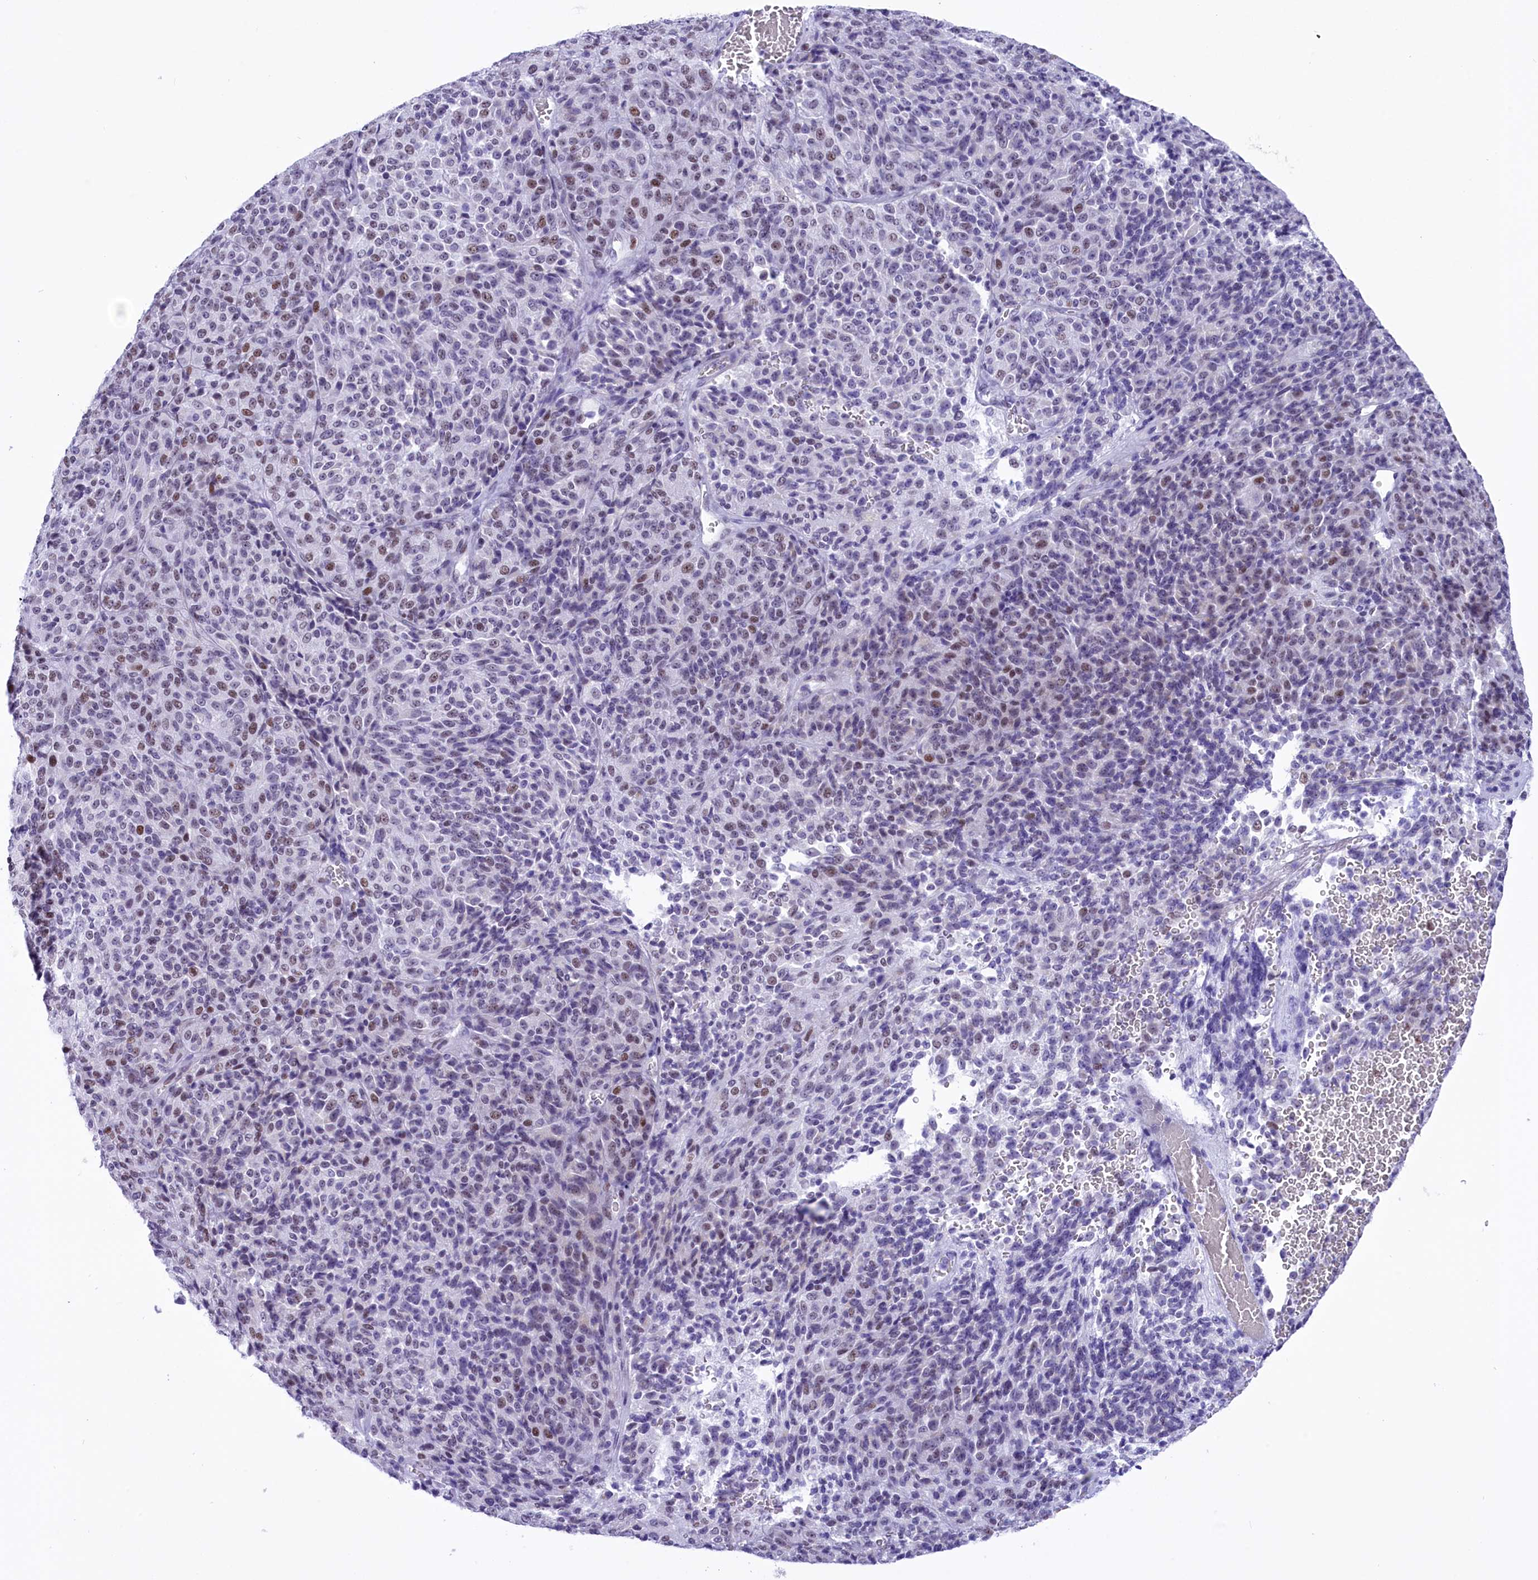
{"staining": {"intensity": "moderate", "quantity": "<25%", "location": "nuclear"}, "tissue": "melanoma", "cell_type": "Tumor cells", "image_type": "cancer", "snomed": [{"axis": "morphology", "description": "Malignant melanoma, Metastatic site"}, {"axis": "topography", "description": "Brain"}], "caption": "An IHC photomicrograph of tumor tissue is shown. Protein staining in brown shows moderate nuclear positivity in malignant melanoma (metastatic site) within tumor cells.", "gene": "RPS6KB1", "patient": {"sex": "female", "age": 56}}